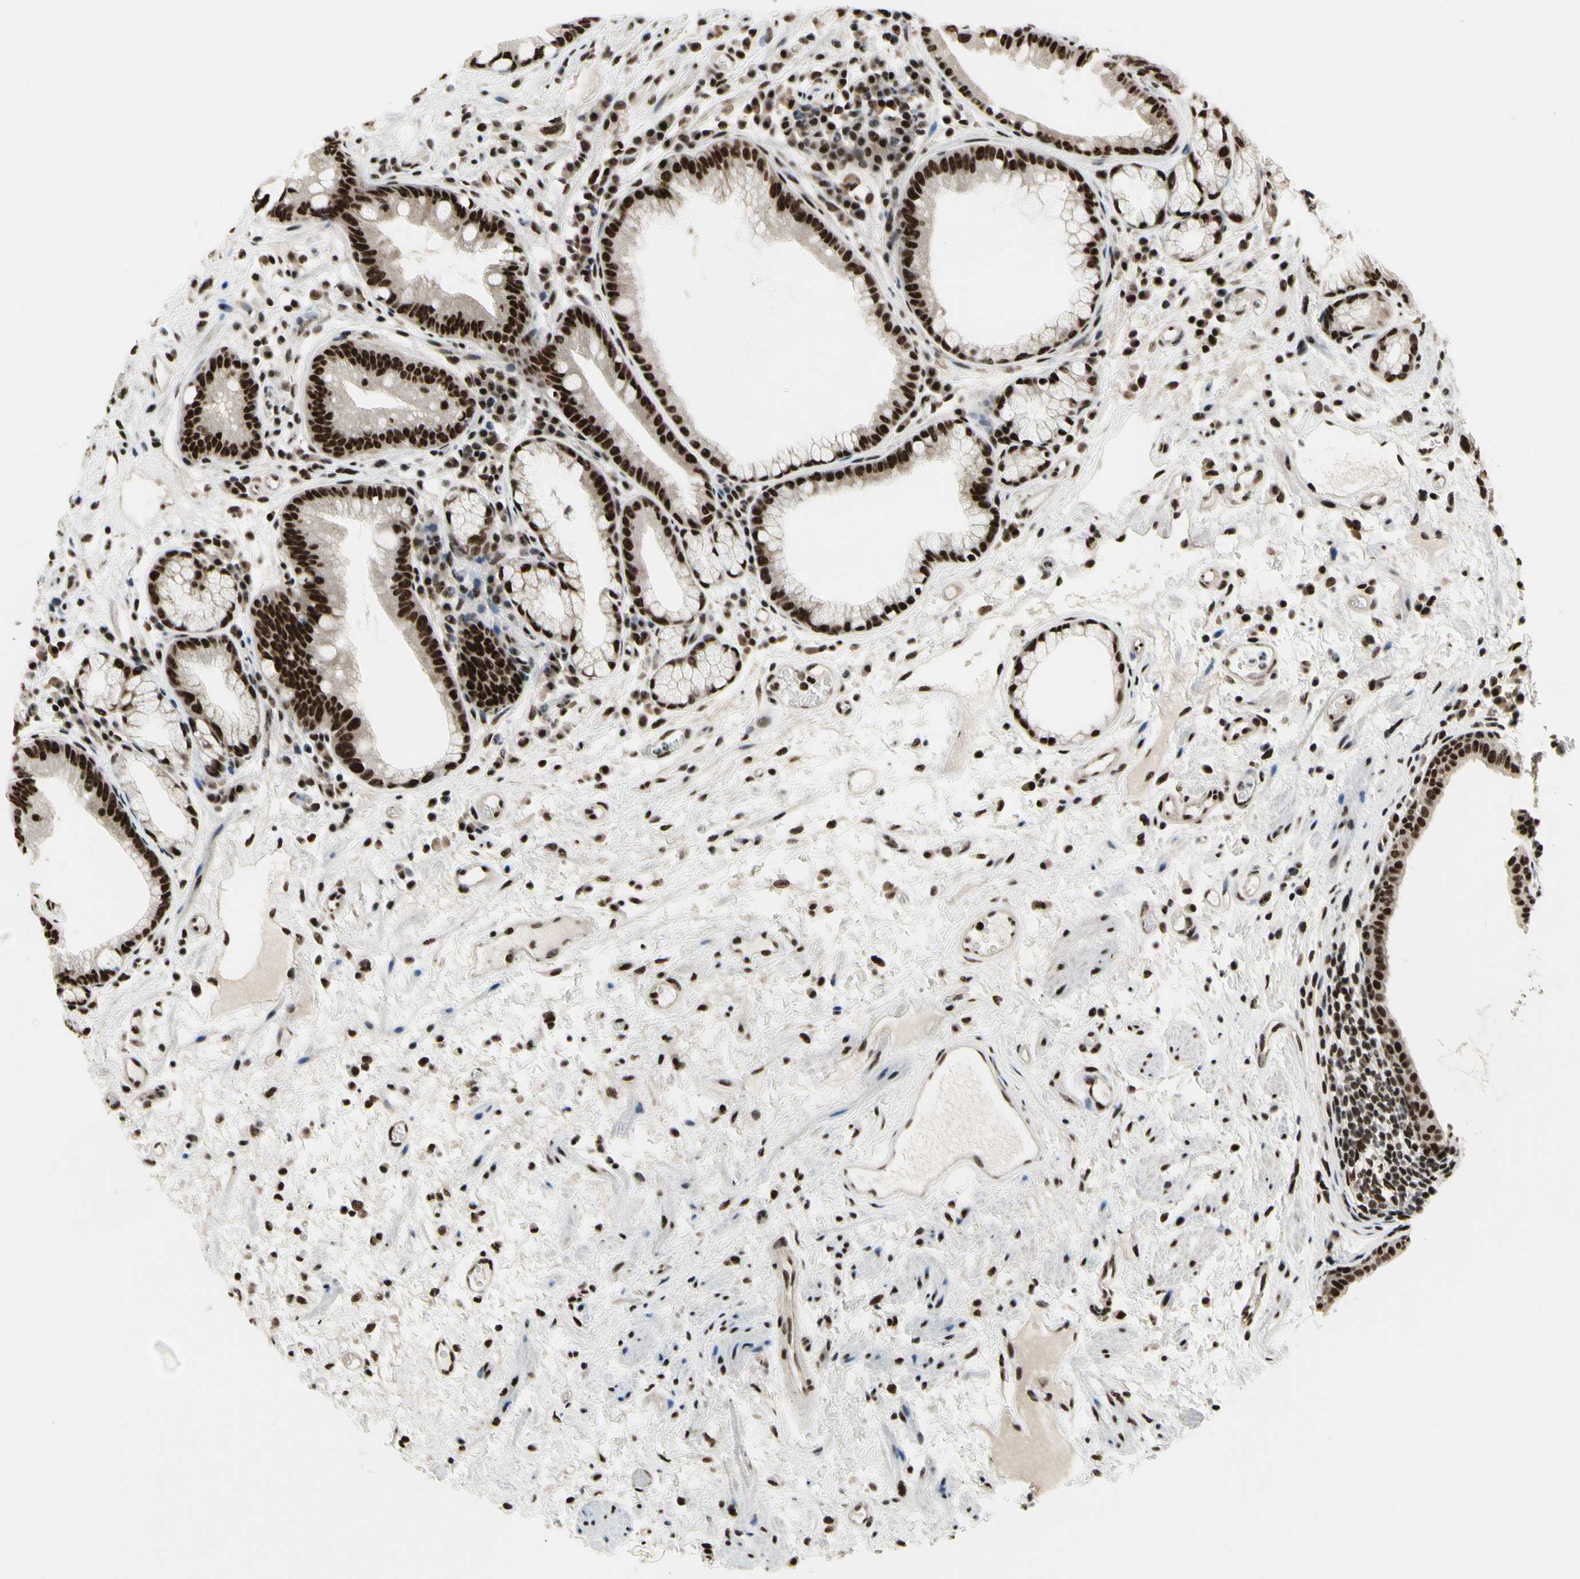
{"staining": {"intensity": "strong", "quantity": ">75%", "location": "cytoplasmic/membranous,nuclear"}, "tissue": "stomach", "cell_type": "Glandular cells", "image_type": "normal", "snomed": [{"axis": "morphology", "description": "Normal tissue, NOS"}, {"axis": "topography", "description": "Stomach, upper"}], "caption": "Immunohistochemical staining of unremarkable human stomach exhibits >75% levels of strong cytoplasmic/membranous,nuclear protein staining in about >75% of glandular cells. Nuclei are stained in blue.", "gene": "SRSF11", "patient": {"sex": "male", "age": 72}}